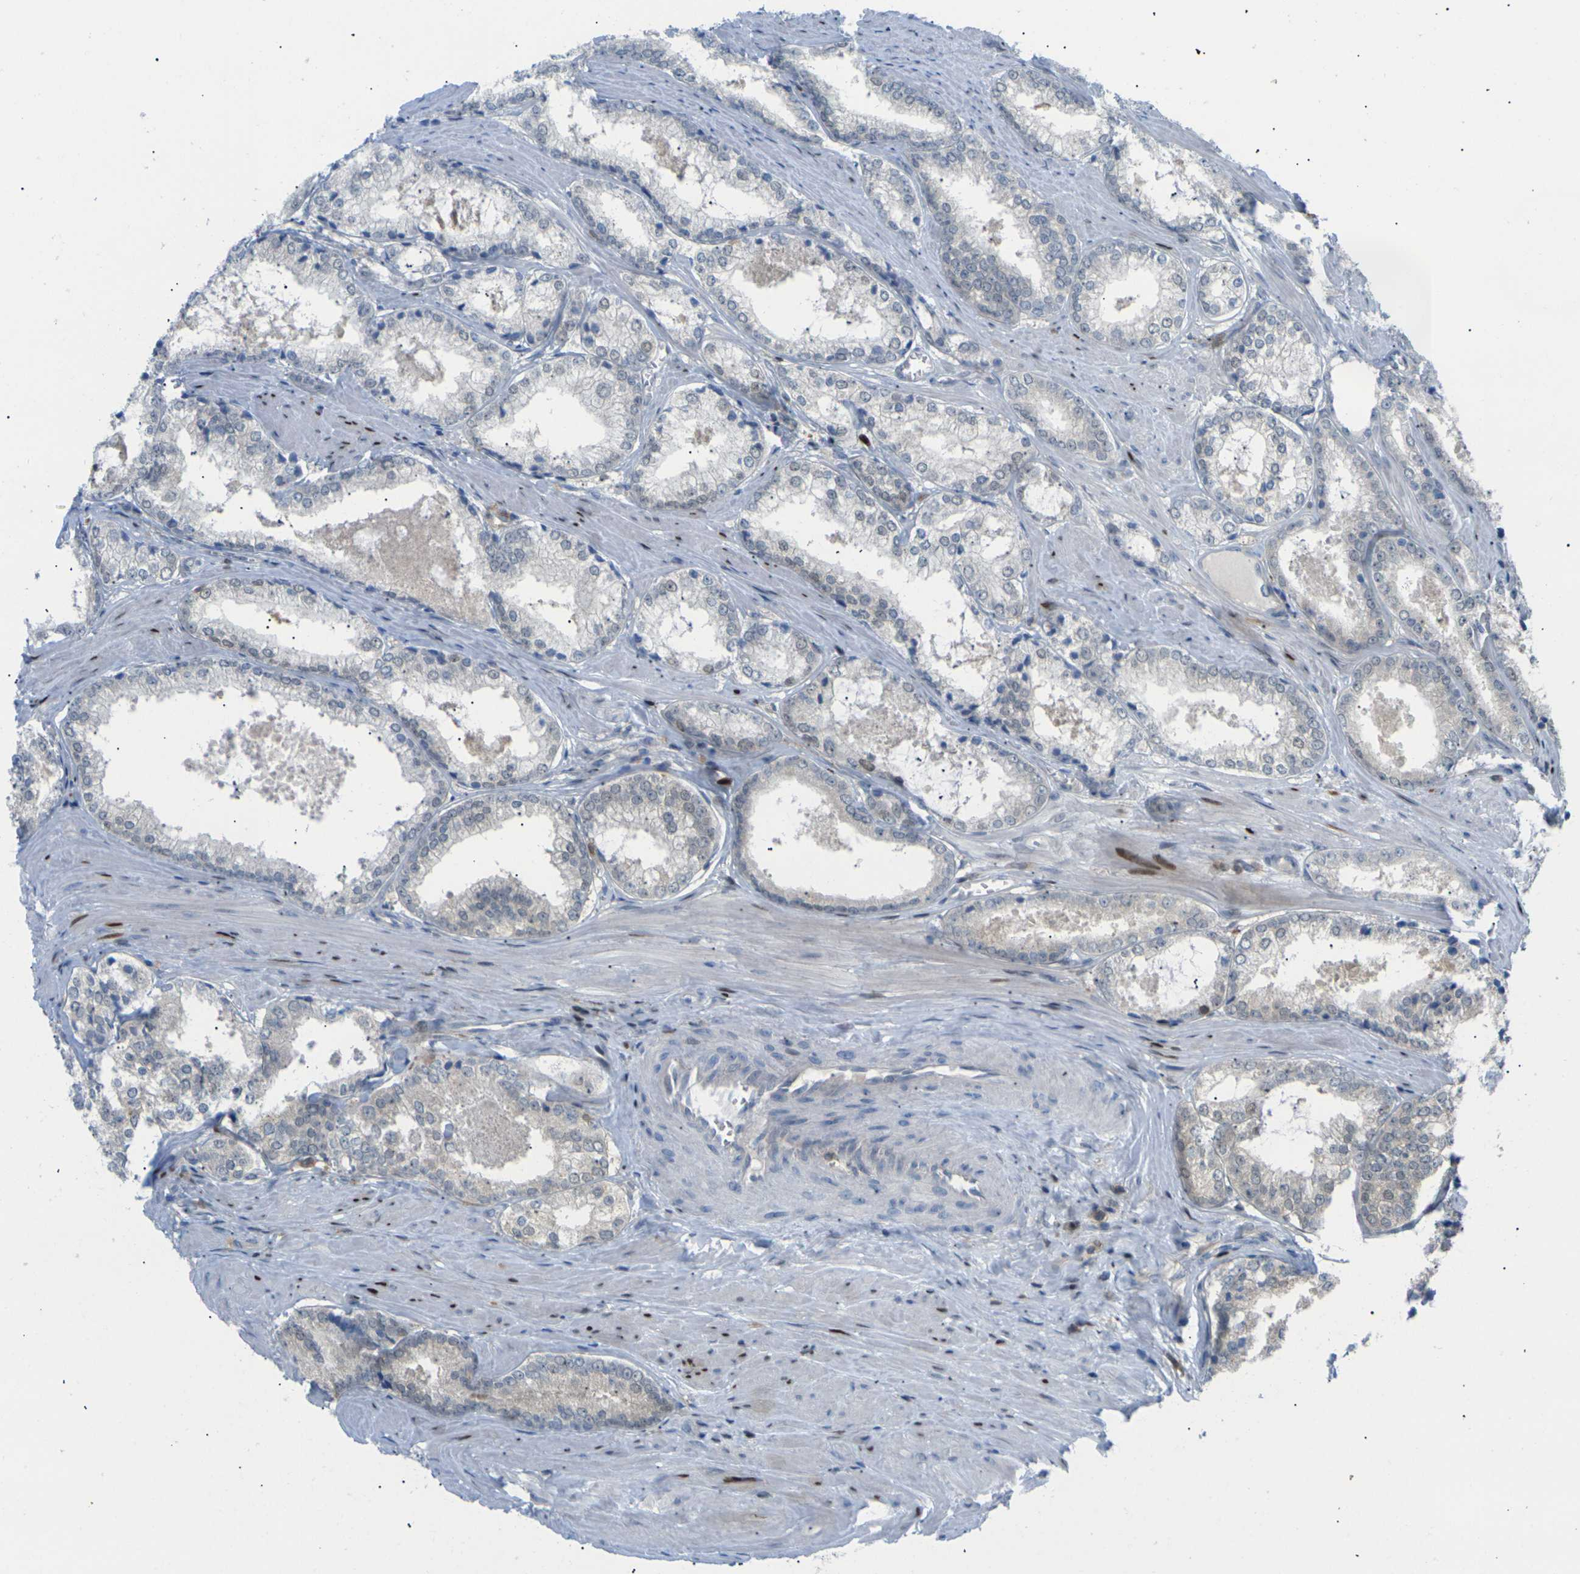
{"staining": {"intensity": "weak", "quantity": "<25%", "location": "cytoplasmic/membranous,nuclear"}, "tissue": "prostate cancer", "cell_type": "Tumor cells", "image_type": "cancer", "snomed": [{"axis": "morphology", "description": "Adenocarcinoma, Low grade"}, {"axis": "topography", "description": "Prostate"}], "caption": "Prostate cancer (adenocarcinoma (low-grade)) was stained to show a protein in brown. There is no significant positivity in tumor cells.", "gene": "RPS6KA3", "patient": {"sex": "male", "age": 64}}